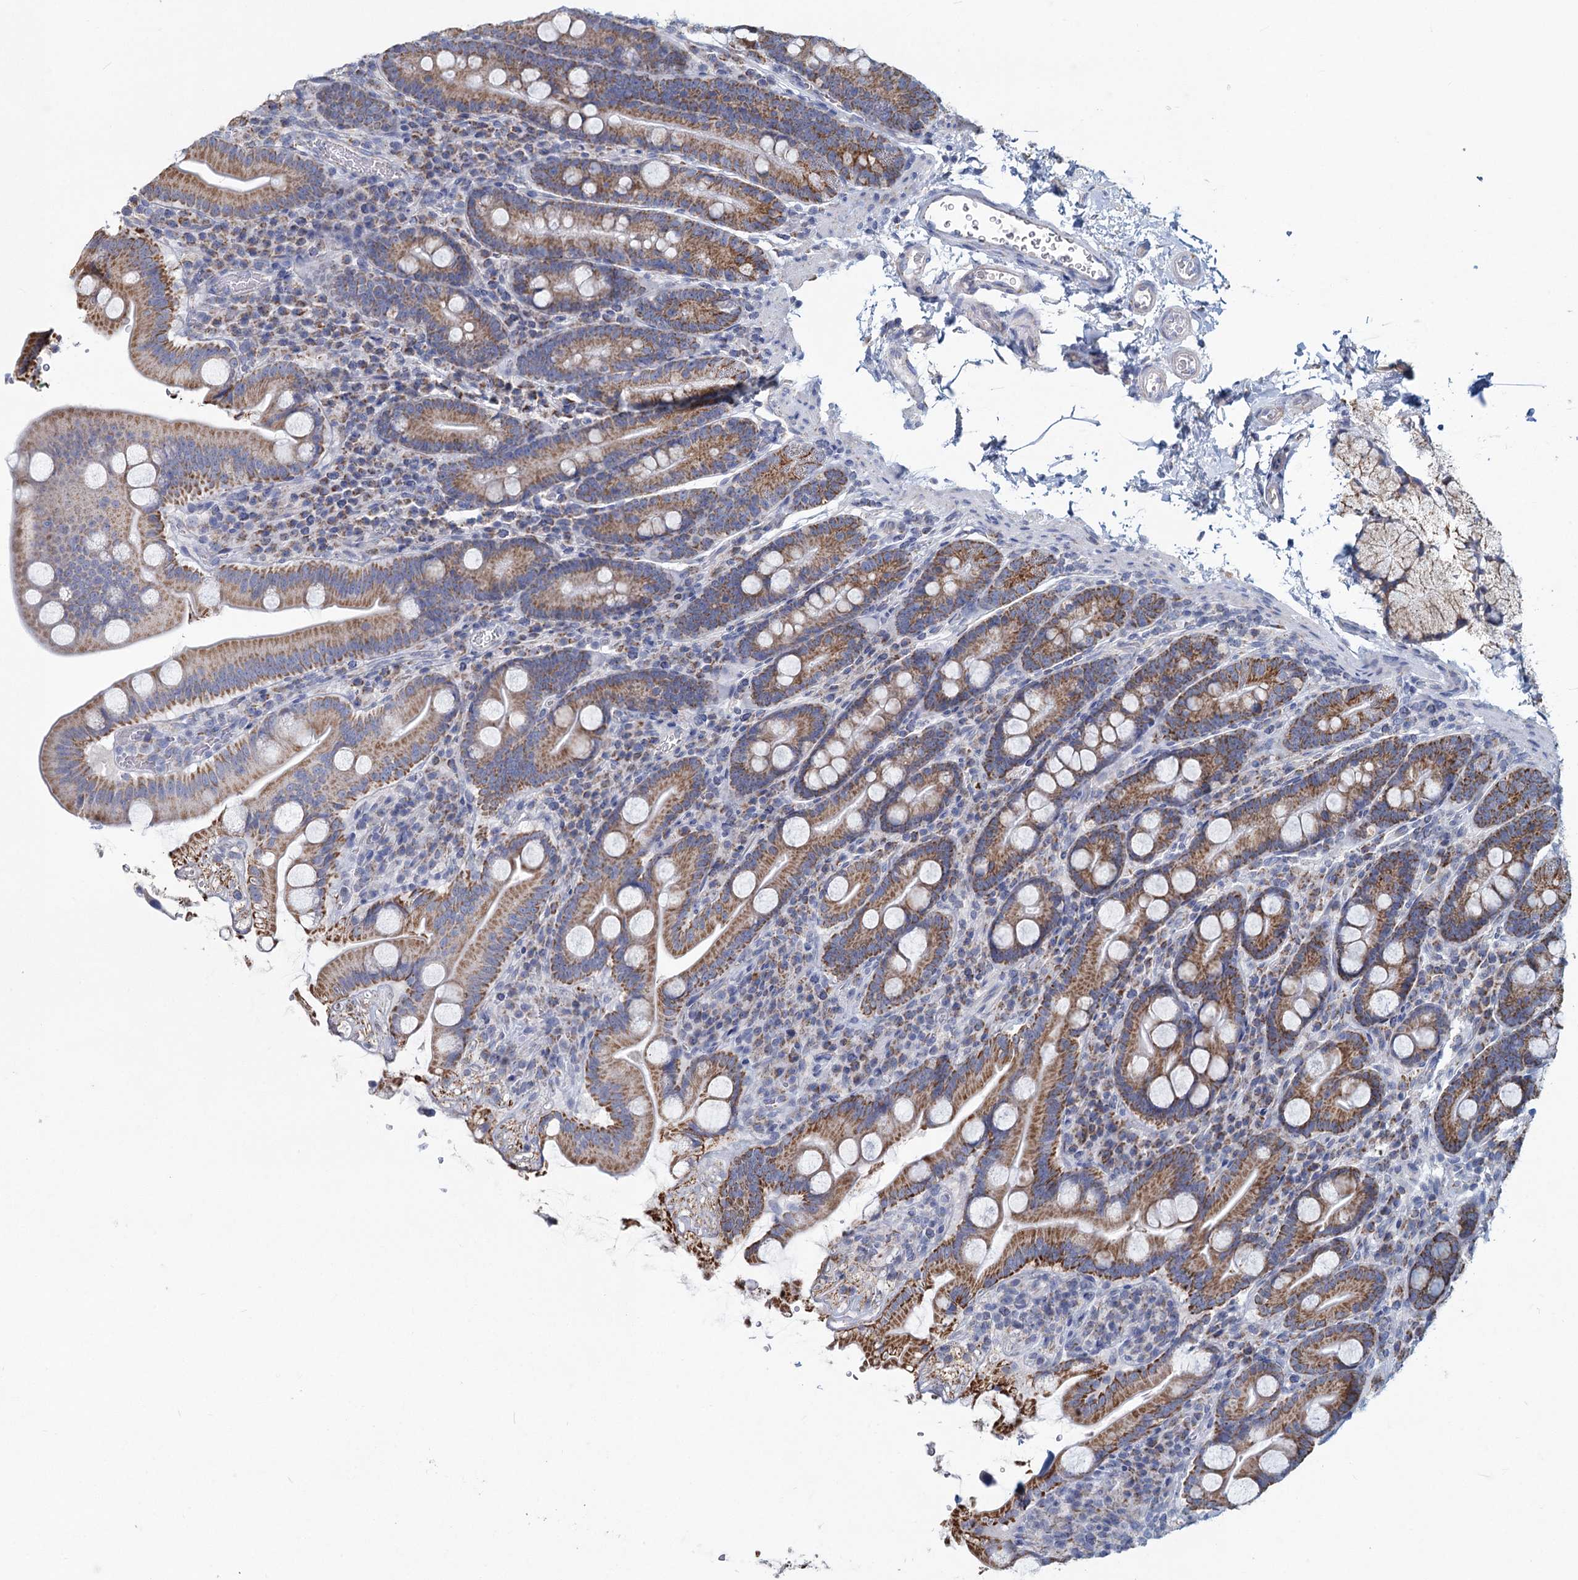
{"staining": {"intensity": "strong", "quantity": ">75%", "location": "cytoplasmic/membranous"}, "tissue": "duodenum", "cell_type": "Glandular cells", "image_type": "normal", "snomed": [{"axis": "morphology", "description": "Normal tissue, NOS"}, {"axis": "topography", "description": "Duodenum"}], "caption": "DAB (3,3'-diaminobenzidine) immunohistochemical staining of normal duodenum demonstrates strong cytoplasmic/membranous protein positivity in about >75% of glandular cells.", "gene": "NDUFC2", "patient": {"sex": "male", "age": 35}}